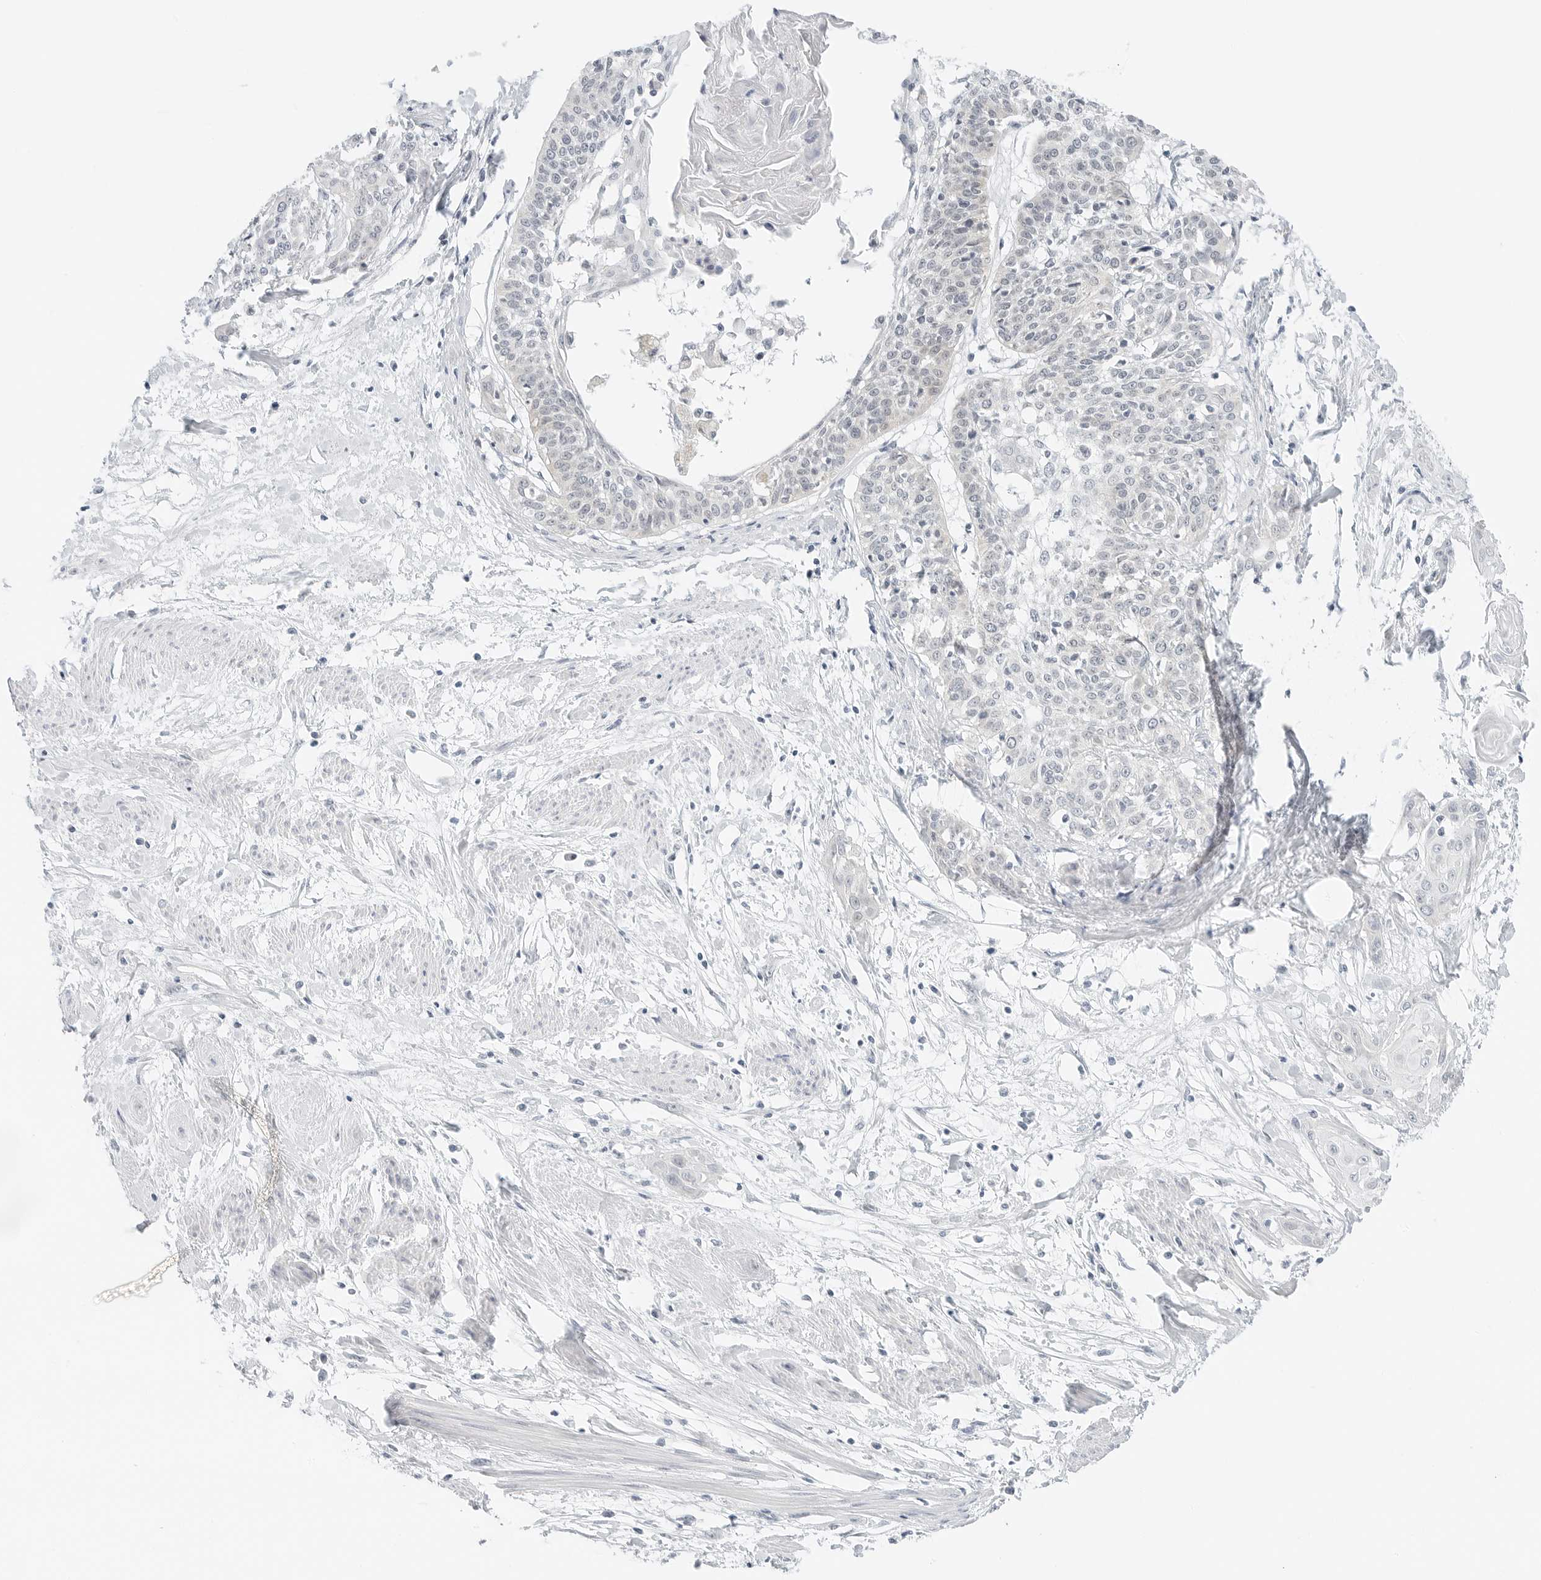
{"staining": {"intensity": "negative", "quantity": "none", "location": "none"}, "tissue": "cervical cancer", "cell_type": "Tumor cells", "image_type": "cancer", "snomed": [{"axis": "morphology", "description": "Squamous cell carcinoma, NOS"}, {"axis": "topography", "description": "Cervix"}], "caption": "Human cervical cancer stained for a protein using IHC exhibits no staining in tumor cells.", "gene": "CCSAP", "patient": {"sex": "female", "age": 57}}